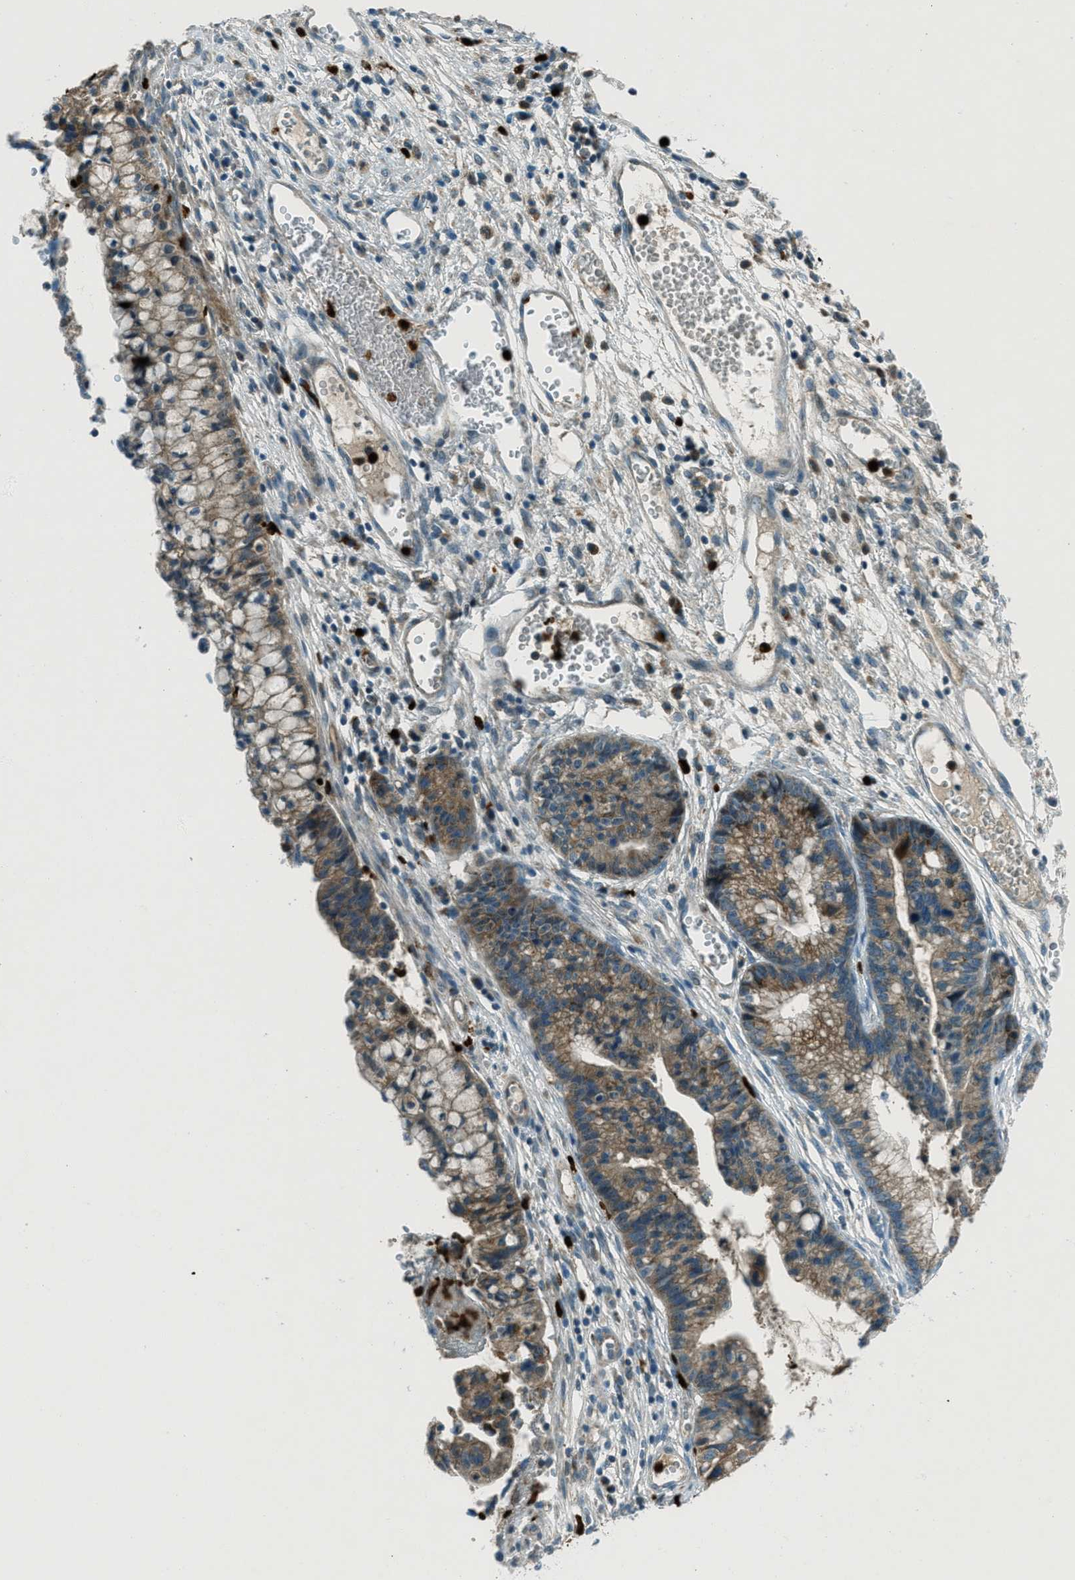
{"staining": {"intensity": "moderate", "quantity": ">75%", "location": "cytoplasmic/membranous"}, "tissue": "cervical cancer", "cell_type": "Tumor cells", "image_type": "cancer", "snomed": [{"axis": "morphology", "description": "Adenocarcinoma, NOS"}, {"axis": "topography", "description": "Cervix"}], "caption": "This is a photomicrograph of IHC staining of adenocarcinoma (cervical), which shows moderate expression in the cytoplasmic/membranous of tumor cells.", "gene": "FAR1", "patient": {"sex": "female", "age": 44}}